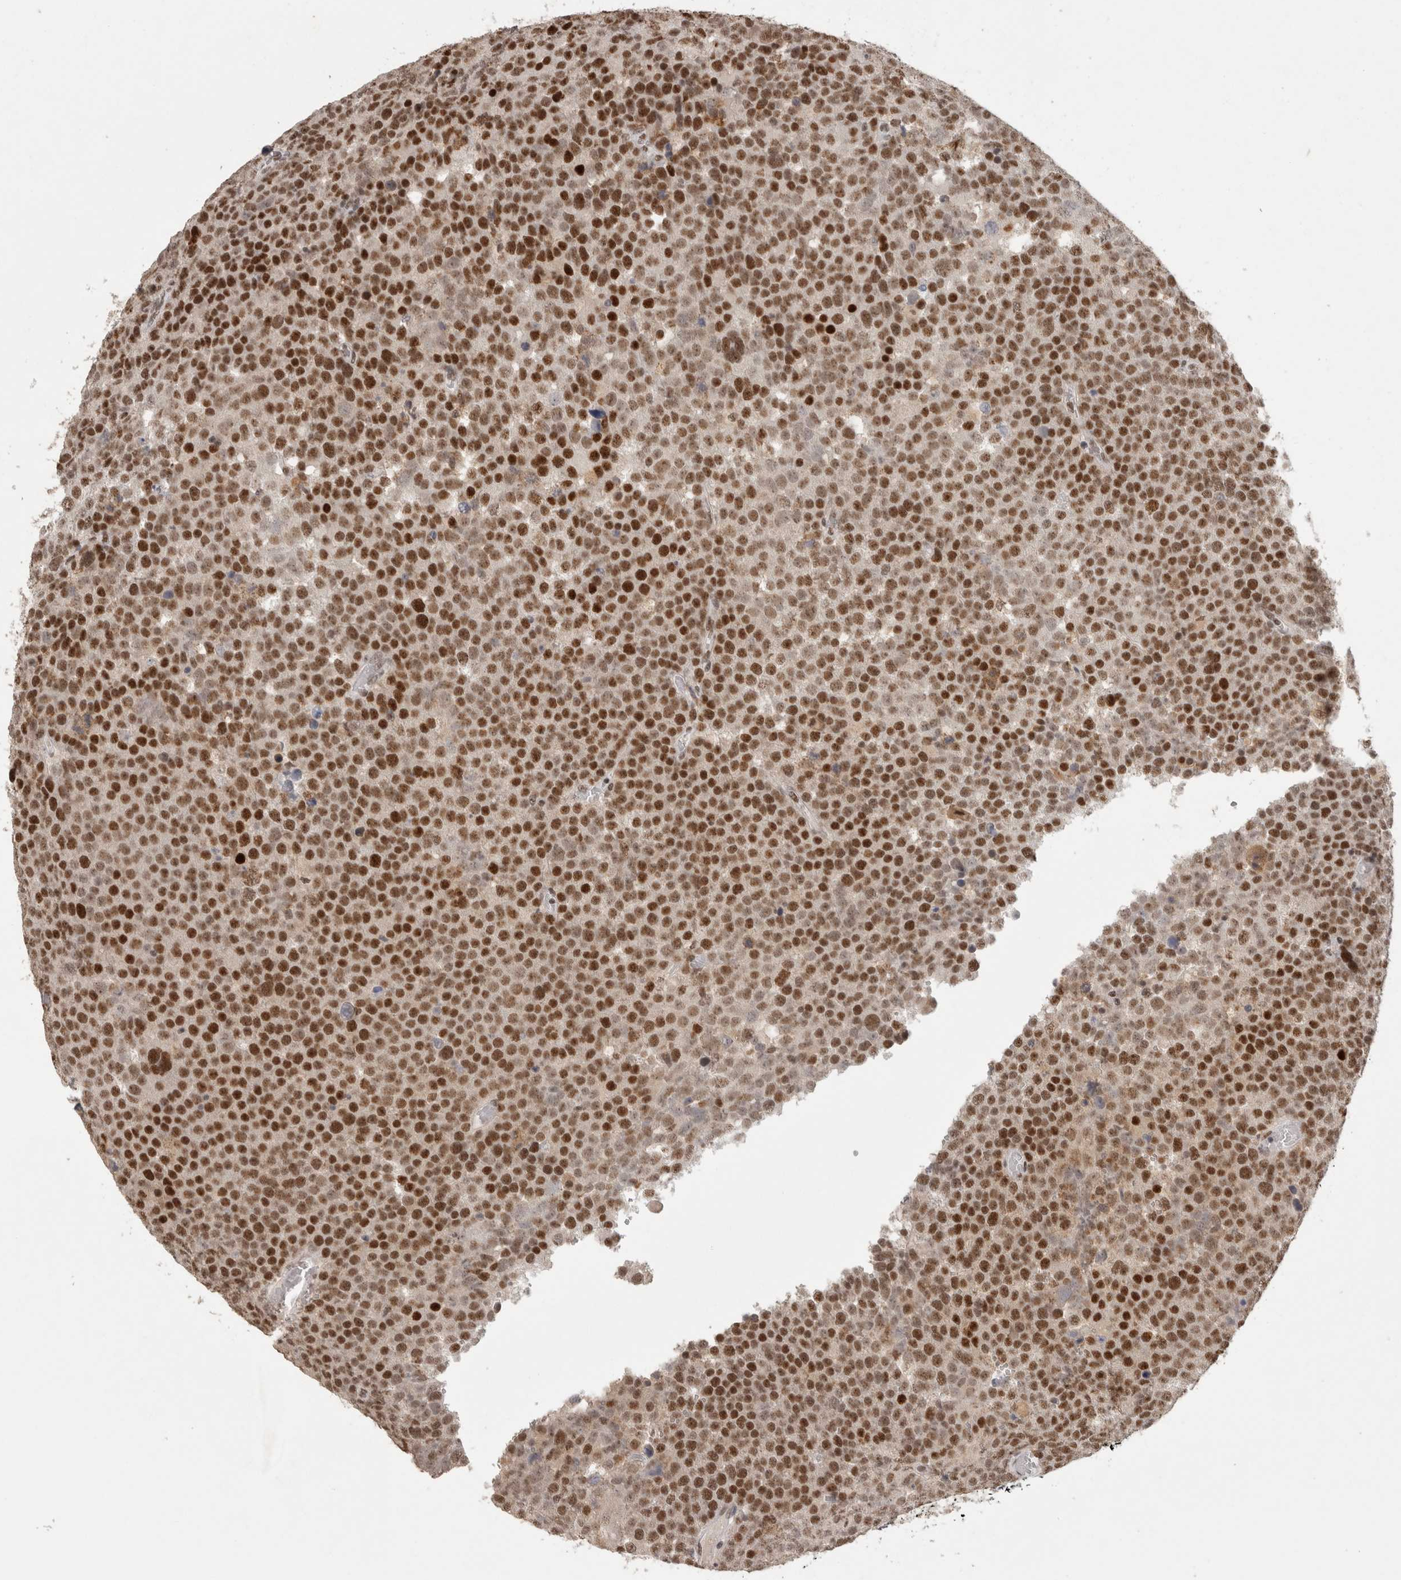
{"staining": {"intensity": "strong", "quantity": ">75%", "location": "nuclear"}, "tissue": "testis cancer", "cell_type": "Tumor cells", "image_type": "cancer", "snomed": [{"axis": "morphology", "description": "Seminoma, NOS"}, {"axis": "topography", "description": "Testis"}], "caption": "Testis cancer (seminoma) tissue displays strong nuclear expression in about >75% of tumor cells, visualized by immunohistochemistry.", "gene": "ZNF830", "patient": {"sex": "male", "age": 71}}